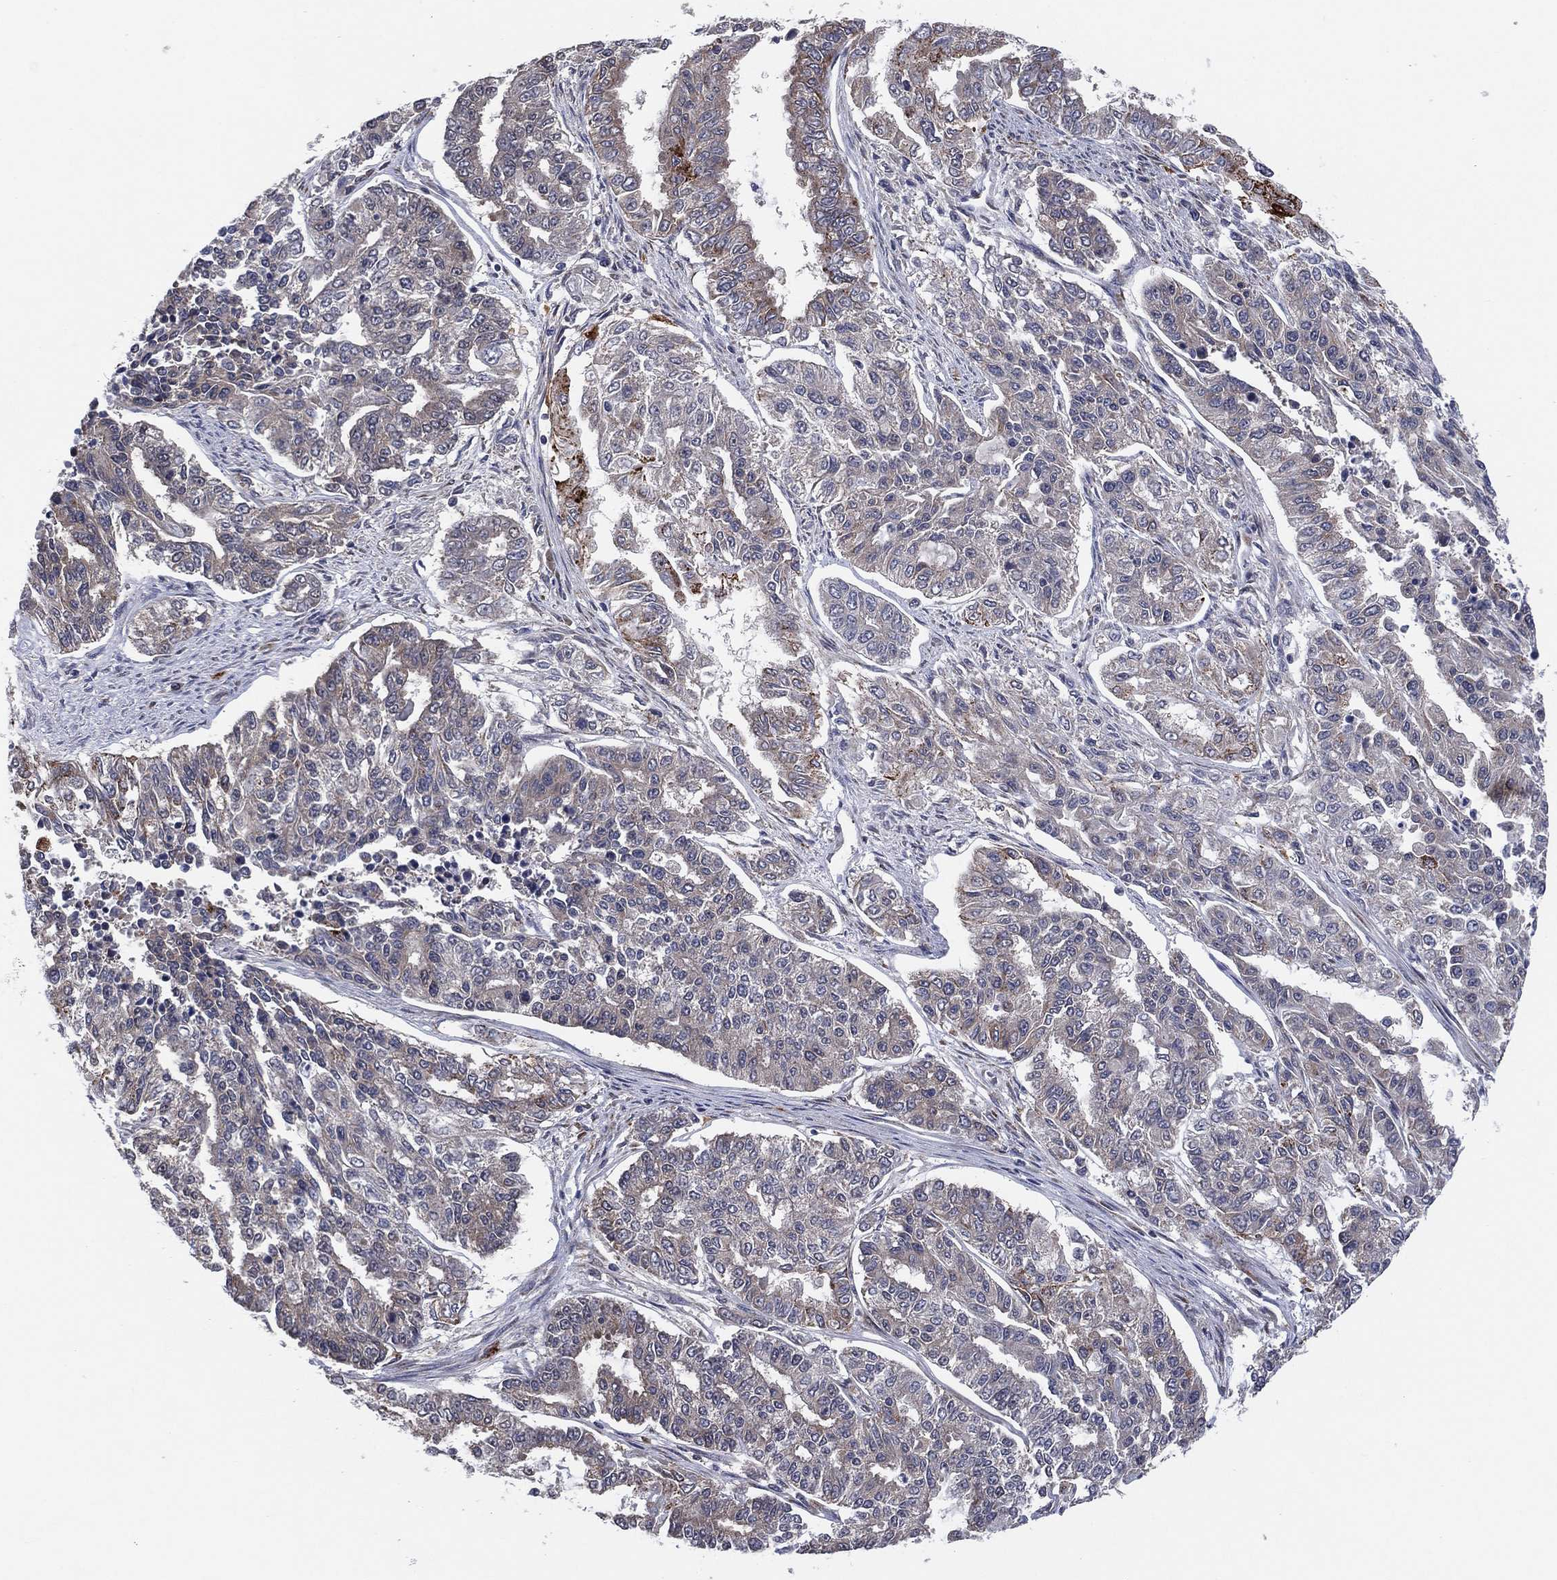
{"staining": {"intensity": "weak", "quantity": "<25%", "location": "cytoplasmic/membranous"}, "tissue": "endometrial cancer", "cell_type": "Tumor cells", "image_type": "cancer", "snomed": [{"axis": "morphology", "description": "Adenocarcinoma, NOS"}, {"axis": "topography", "description": "Uterus"}], "caption": "Tumor cells are negative for brown protein staining in endometrial cancer.", "gene": "FAM104A", "patient": {"sex": "female", "age": 59}}